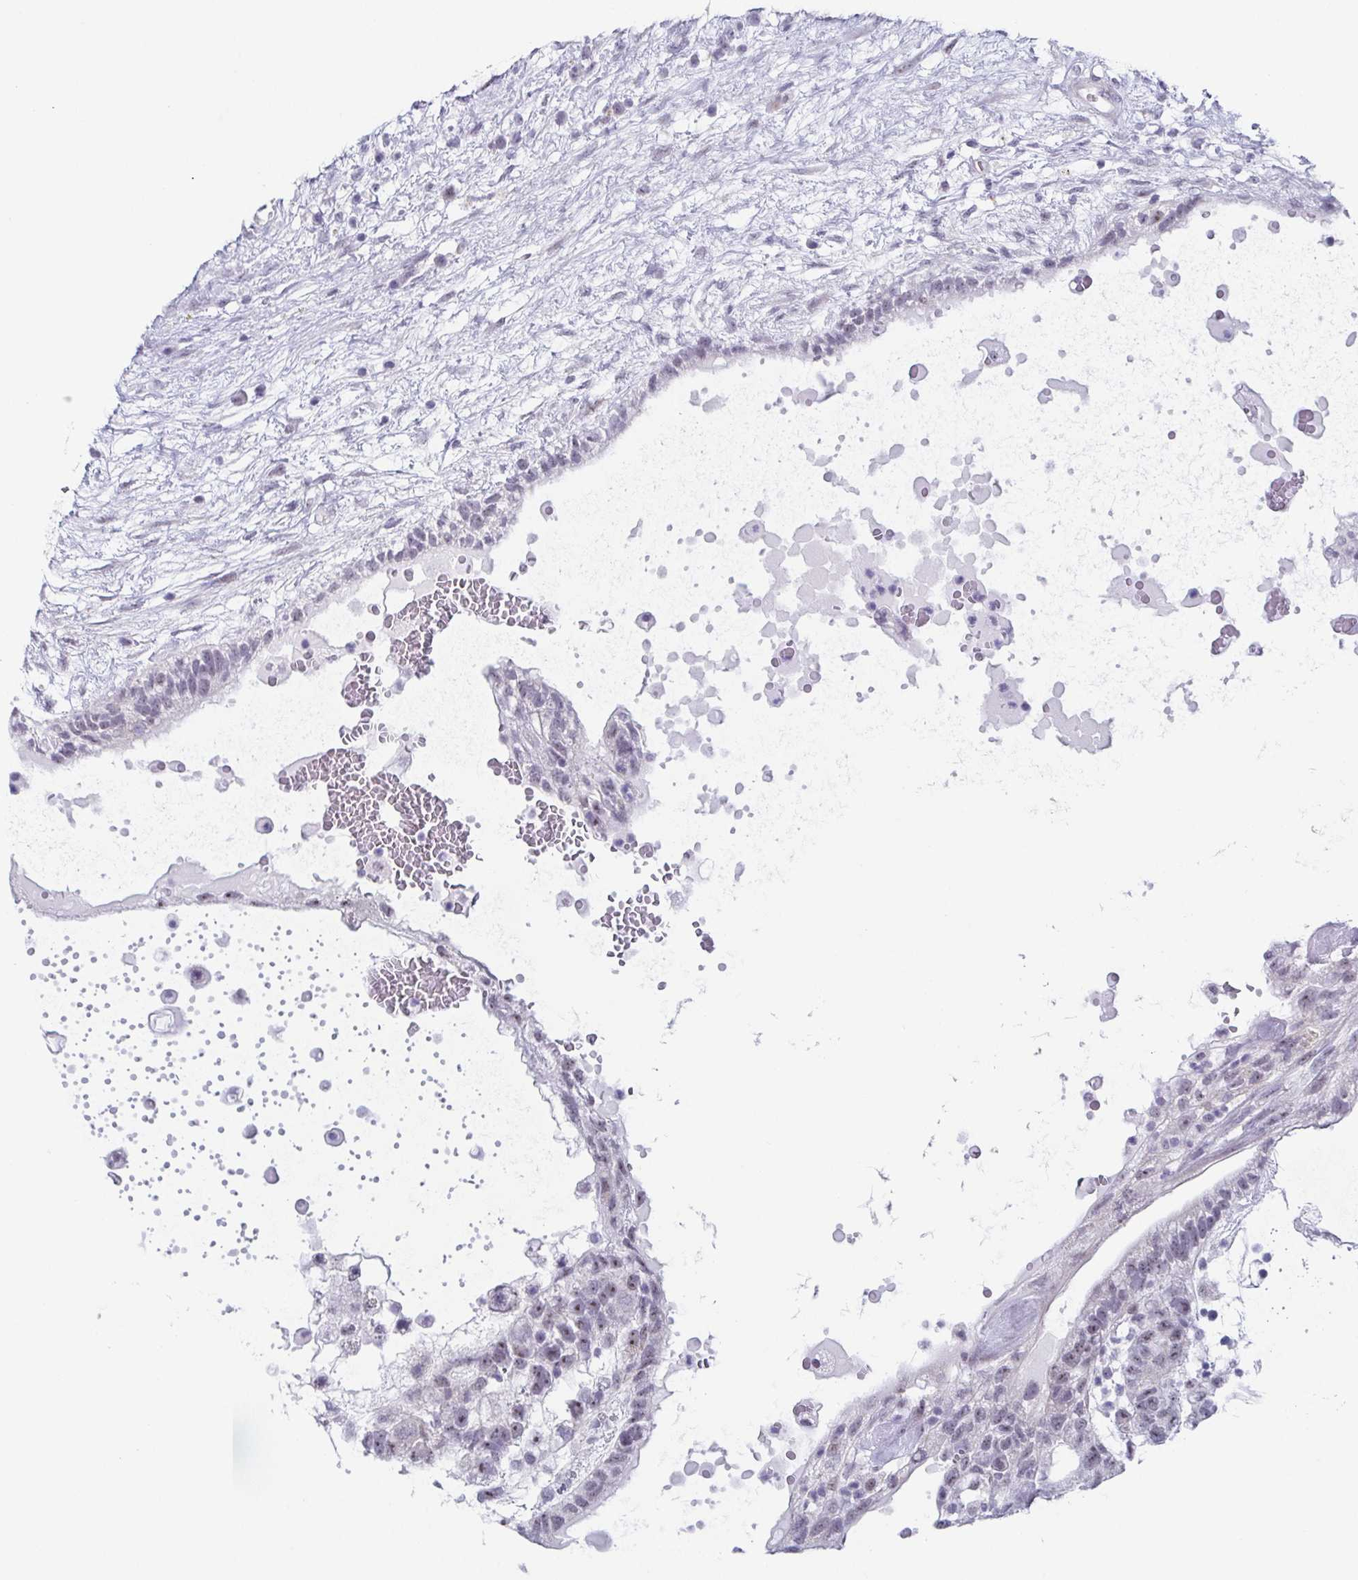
{"staining": {"intensity": "negative", "quantity": "none", "location": "none"}, "tissue": "testis cancer", "cell_type": "Tumor cells", "image_type": "cancer", "snomed": [{"axis": "morphology", "description": "Normal tissue, NOS"}, {"axis": "morphology", "description": "Carcinoma, Embryonal, NOS"}, {"axis": "topography", "description": "Testis"}], "caption": "The immunohistochemistry image has no significant positivity in tumor cells of testis cancer (embryonal carcinoma) tissue.", "gene": "EXOSC7", "patient": {"sex": "male", "age": 32}}